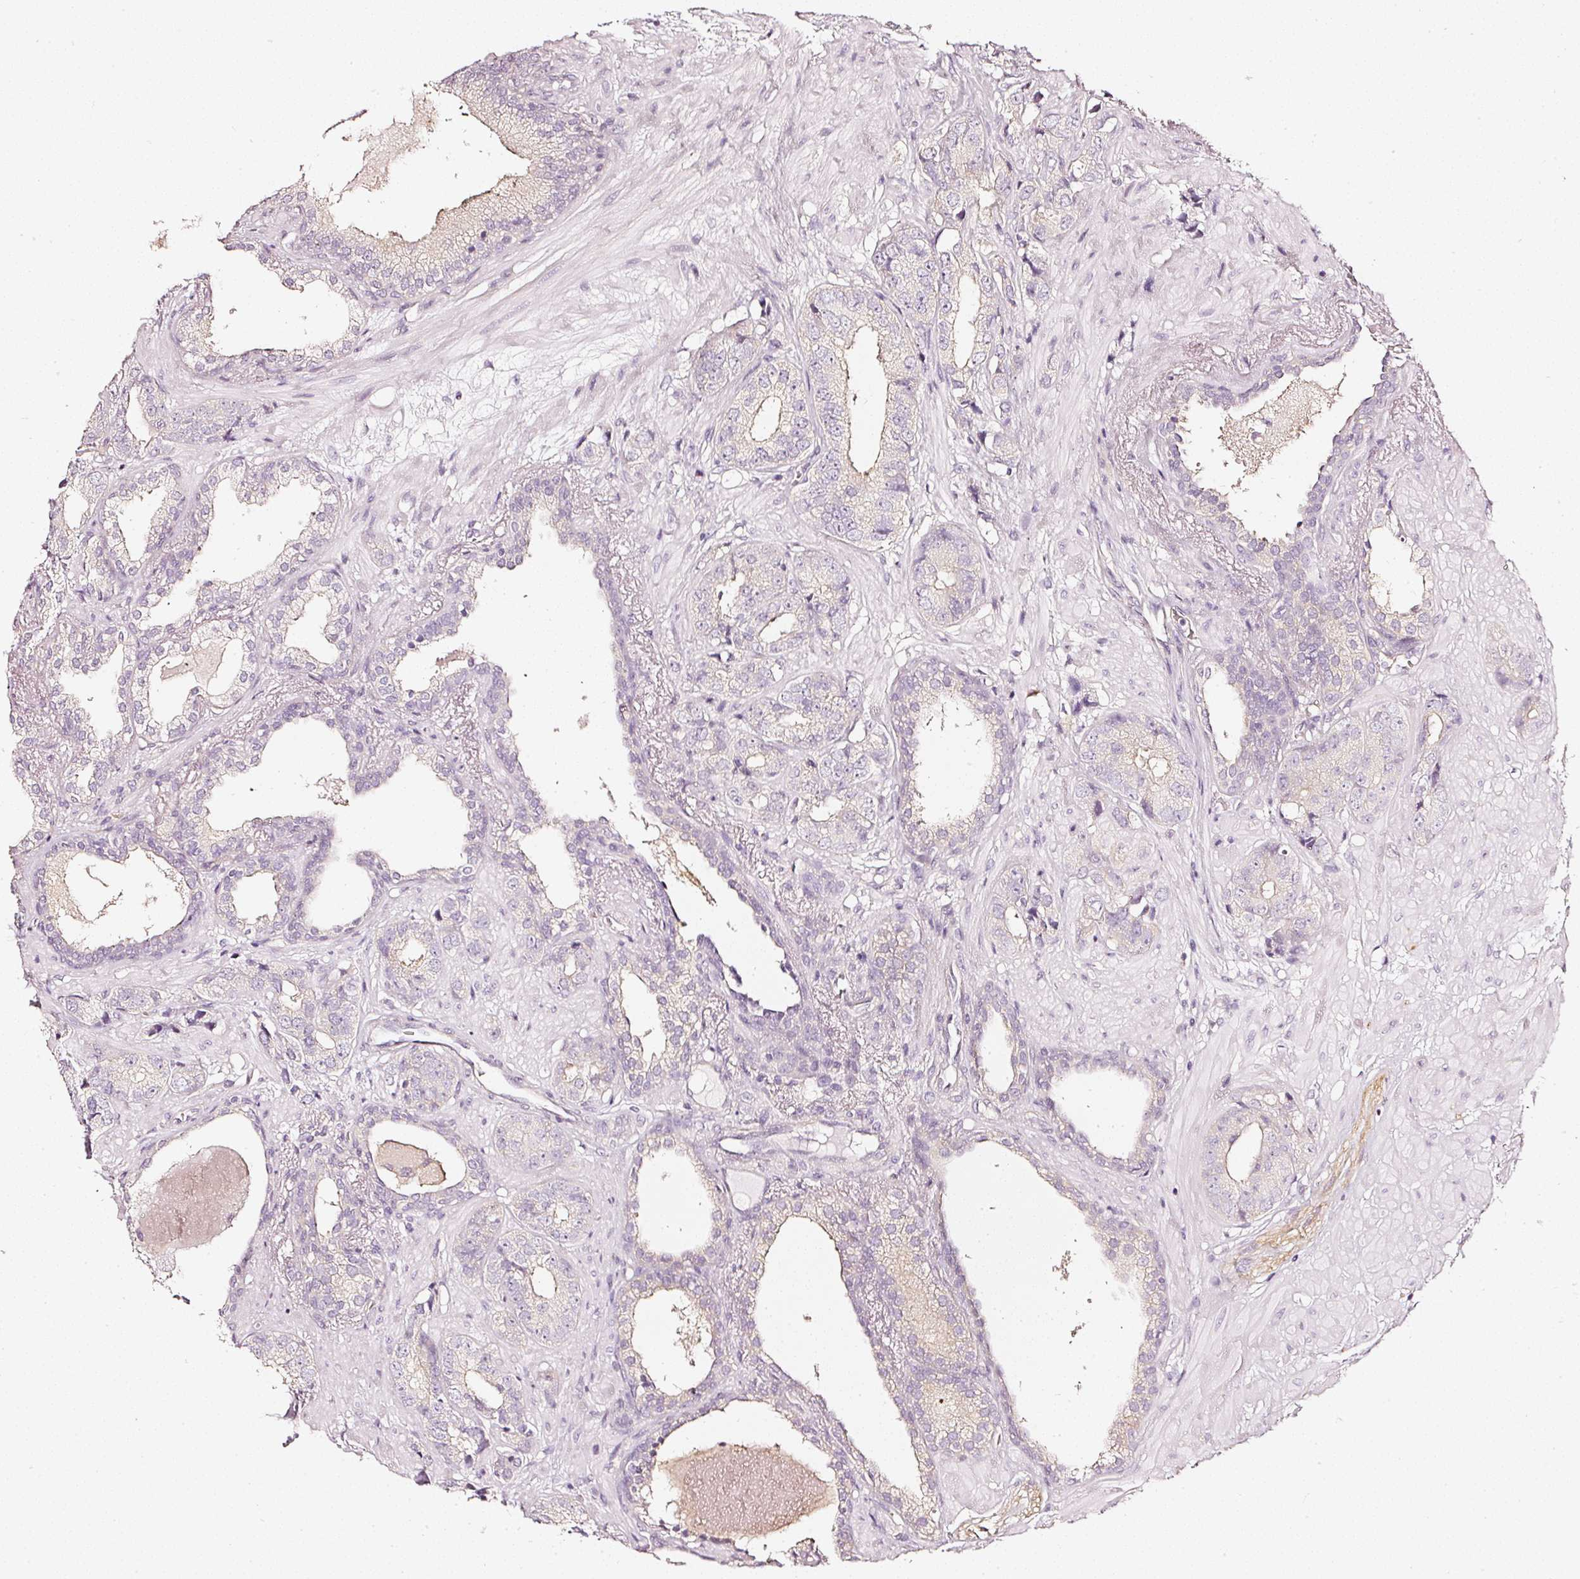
{"staining": {"intensity": "negative", "quantity": "none", "location": "none"}, "tissue": "prostate cancer", "cell_type": "Tumor cells", "image_type": "cancer", "snomed": [{"axis": "morphology", "description": "Adenocarcinoma, High grade"}, {"axis": "topography", "description": "Prostate"}], "caption": "The histopathology image shows no staining of tumor cells in prostate adenocarcinoma (high-grade).", "gene": "CNP", "patient": {"sex": "male", "age": 71}}